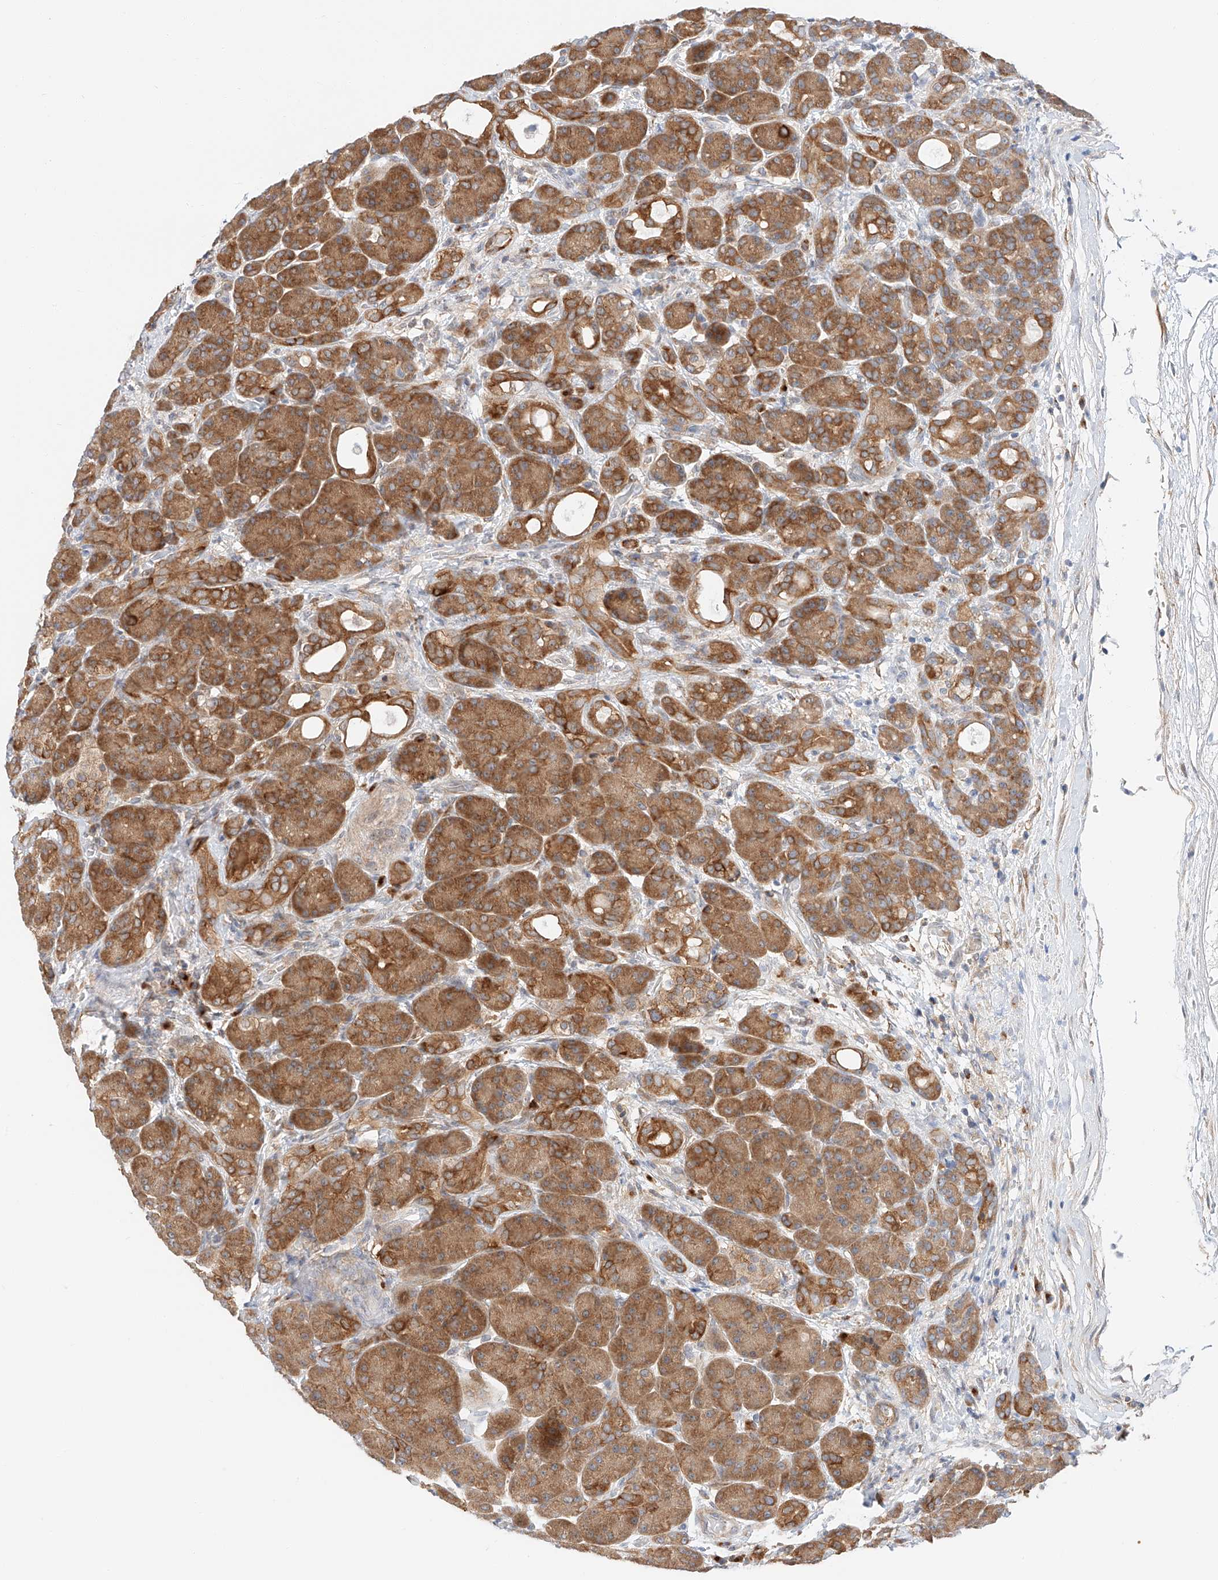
{"staining": {"intensity": "moderate", "quantity": ">75%", "location": "cytoplasmic/membranous"}, "tissue": "pancreas", "cell_type": "Exocrine glandular cells", "image_type": "normal", "snomed": [{"axis": "morphology", "description": "Normal tissue, NOS"}, {"axis": "topography", "description": "Pancreas"}], "caption": "A photomicrograph of human pancreas stained for a protein displays moderate cytoplasmic/membranous brown staining in exocrine glandular cells. (DAB (3,3'-diaminobenzidine) = brown stain, brightfield microscopy at high magnification).", "gene": "CARMIL1", "patient": {"sex": "male", "age": 63}}